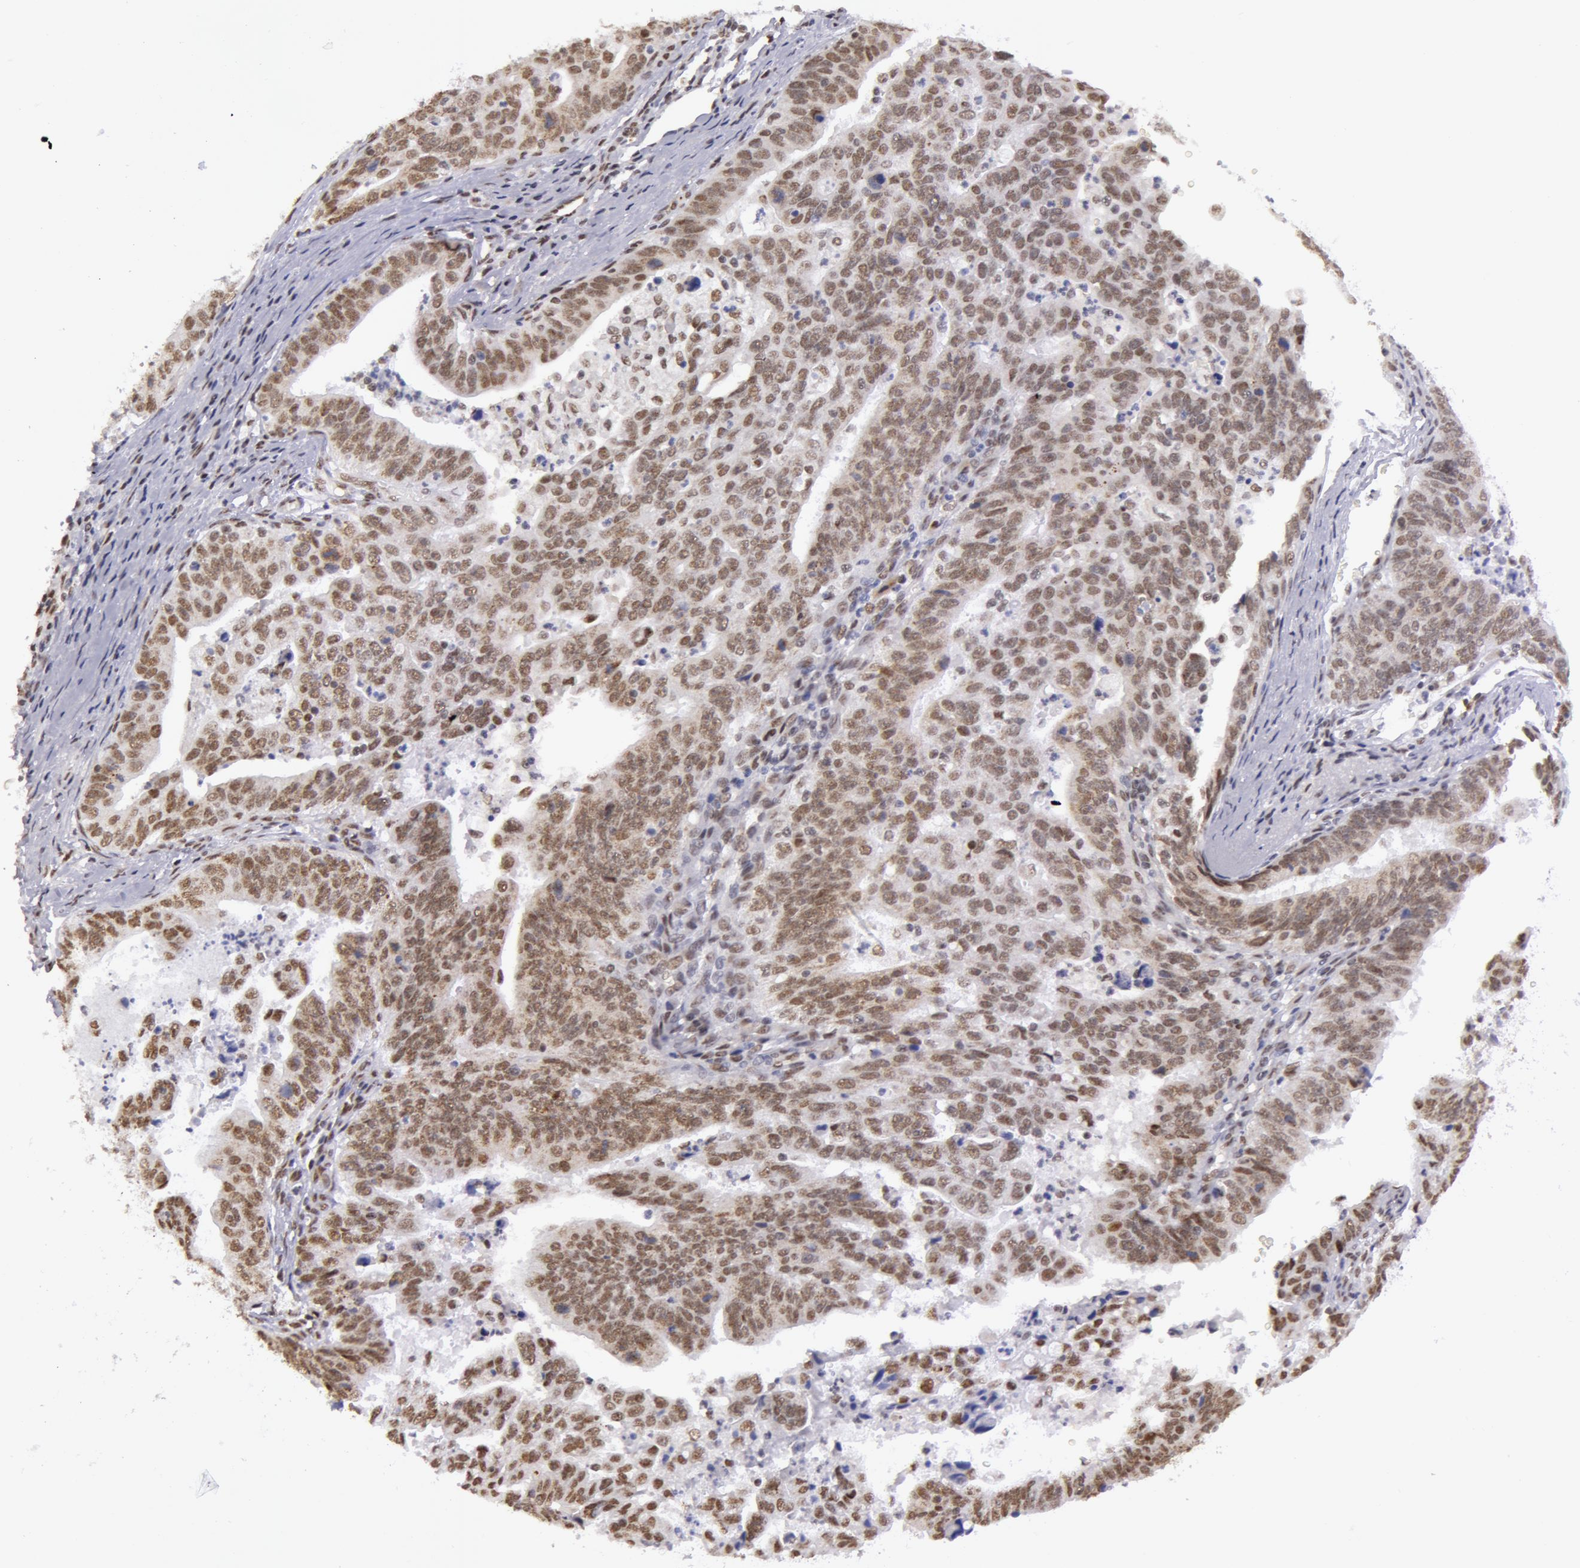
{"staining": {"intensity": "moderate", "quantity": "25%-75%", "location": "cytoplasmic/membranous,nuclear"}, "tissue": "stomach cancer", "cell_type": "Tumor cells", "image_type": "cancer", "snomed": [{"axis": "morphology", "description": "Adenocarcinoma, NOS"}, {"axis": "topography", "description": "Stomach, upper"}], "caption": "Stomach adenocarcinoma stained with IHC demonstrates moderate cytoplasmic/membranous and nuclear staining in approximately 25%-75% of tumor cells.", "gene": "VRTN", "patient": {"sex": "female", "age": 50}}